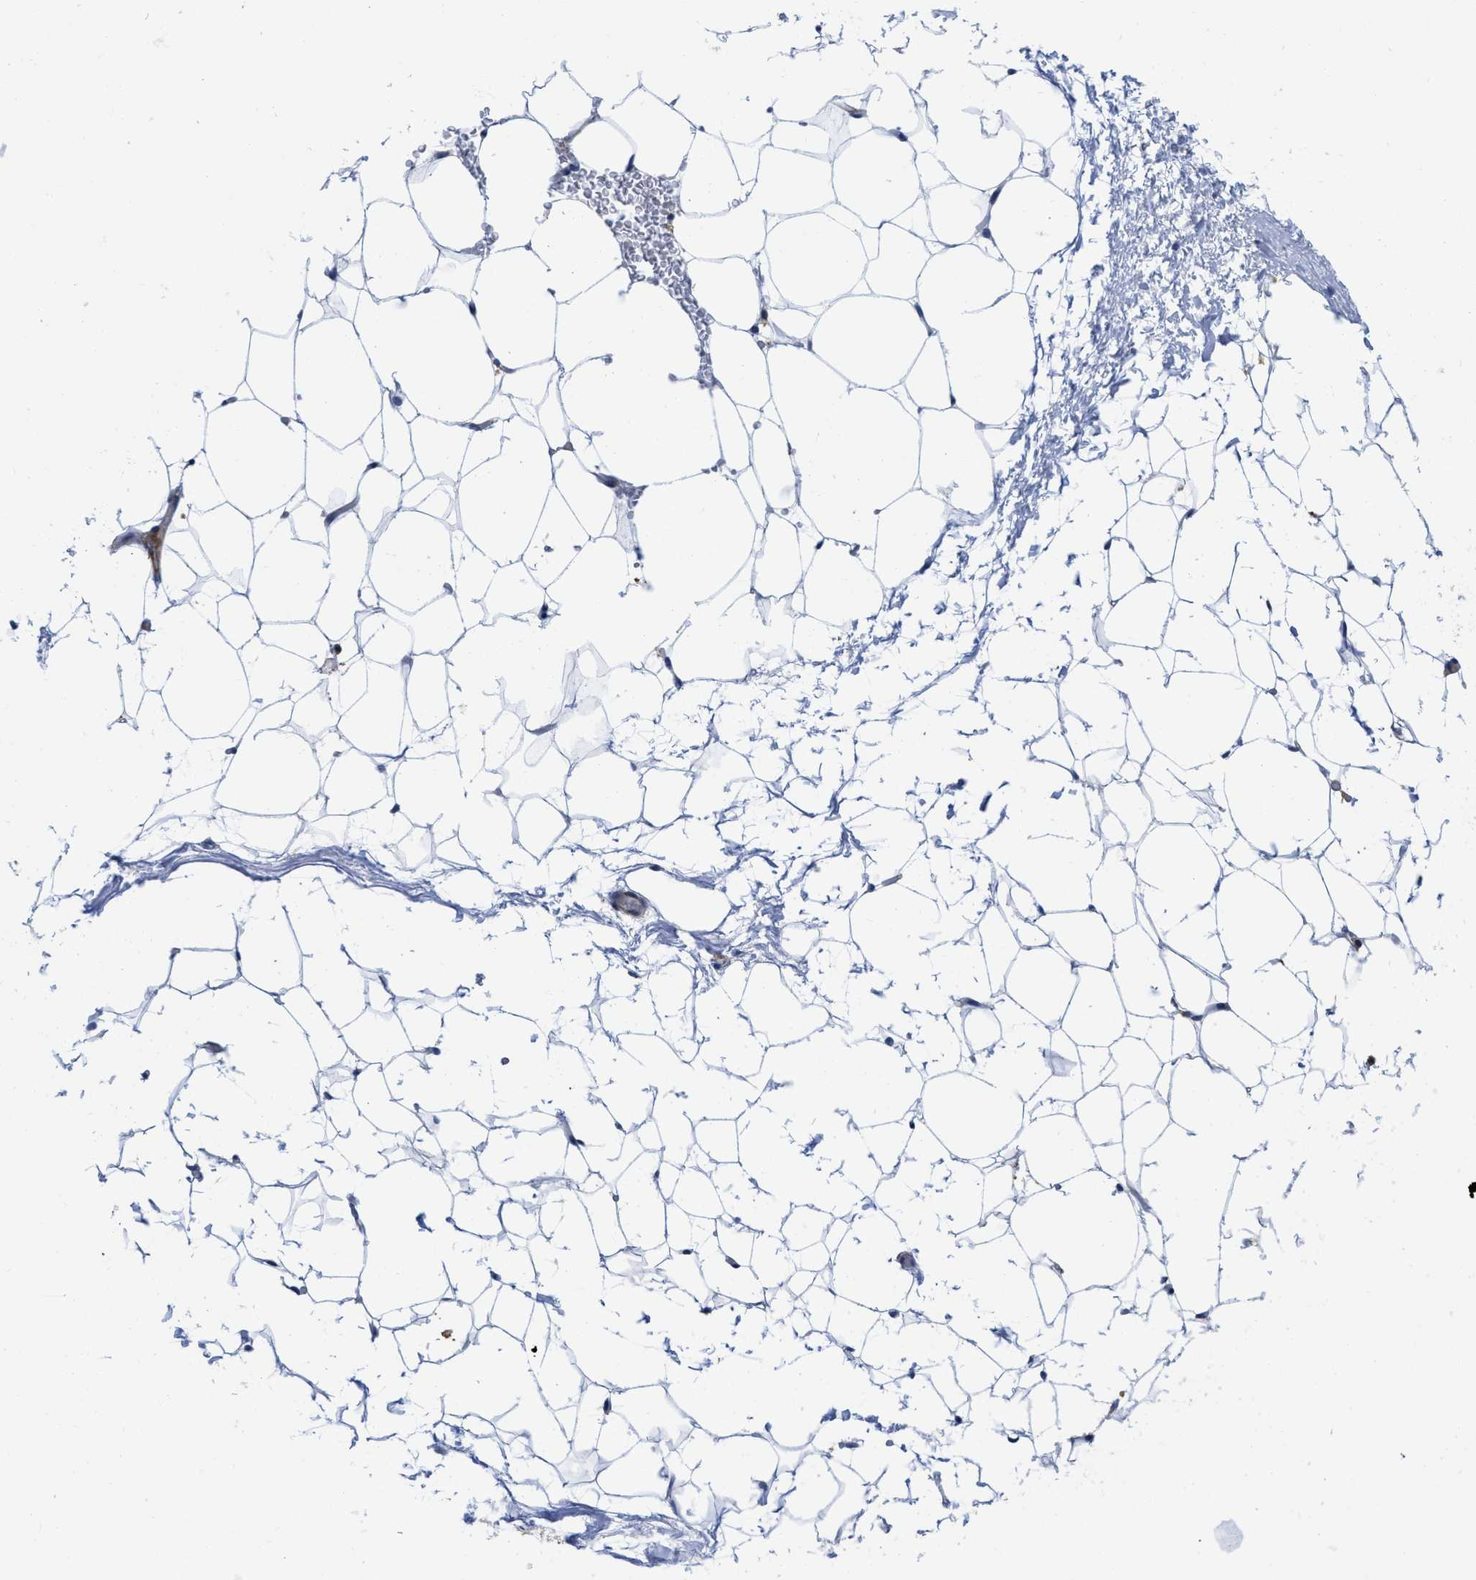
{"staining": {"intensity": "negative", "quantity": "none", "location": "none"}, "tissue": "adipose tissue", "cell_type": "Adipocytes", "image_type": "normal", "snomed": [{"axis": "morphology", "description": "Normal tissue, NOS"}, {"axis": "topography", "description": "Breast"}, {"axis": "topography", "description": "Soft tissue"}], "caption": "Immunohistochemistry of unremarkable adipose tissue exhibits no expression in adipocytes. (DAB immunohistochemistry (IHC) with hematoxylin counter stain).", "gene": "ACKR1", "patient": {"sex": "female", "age": 75}}